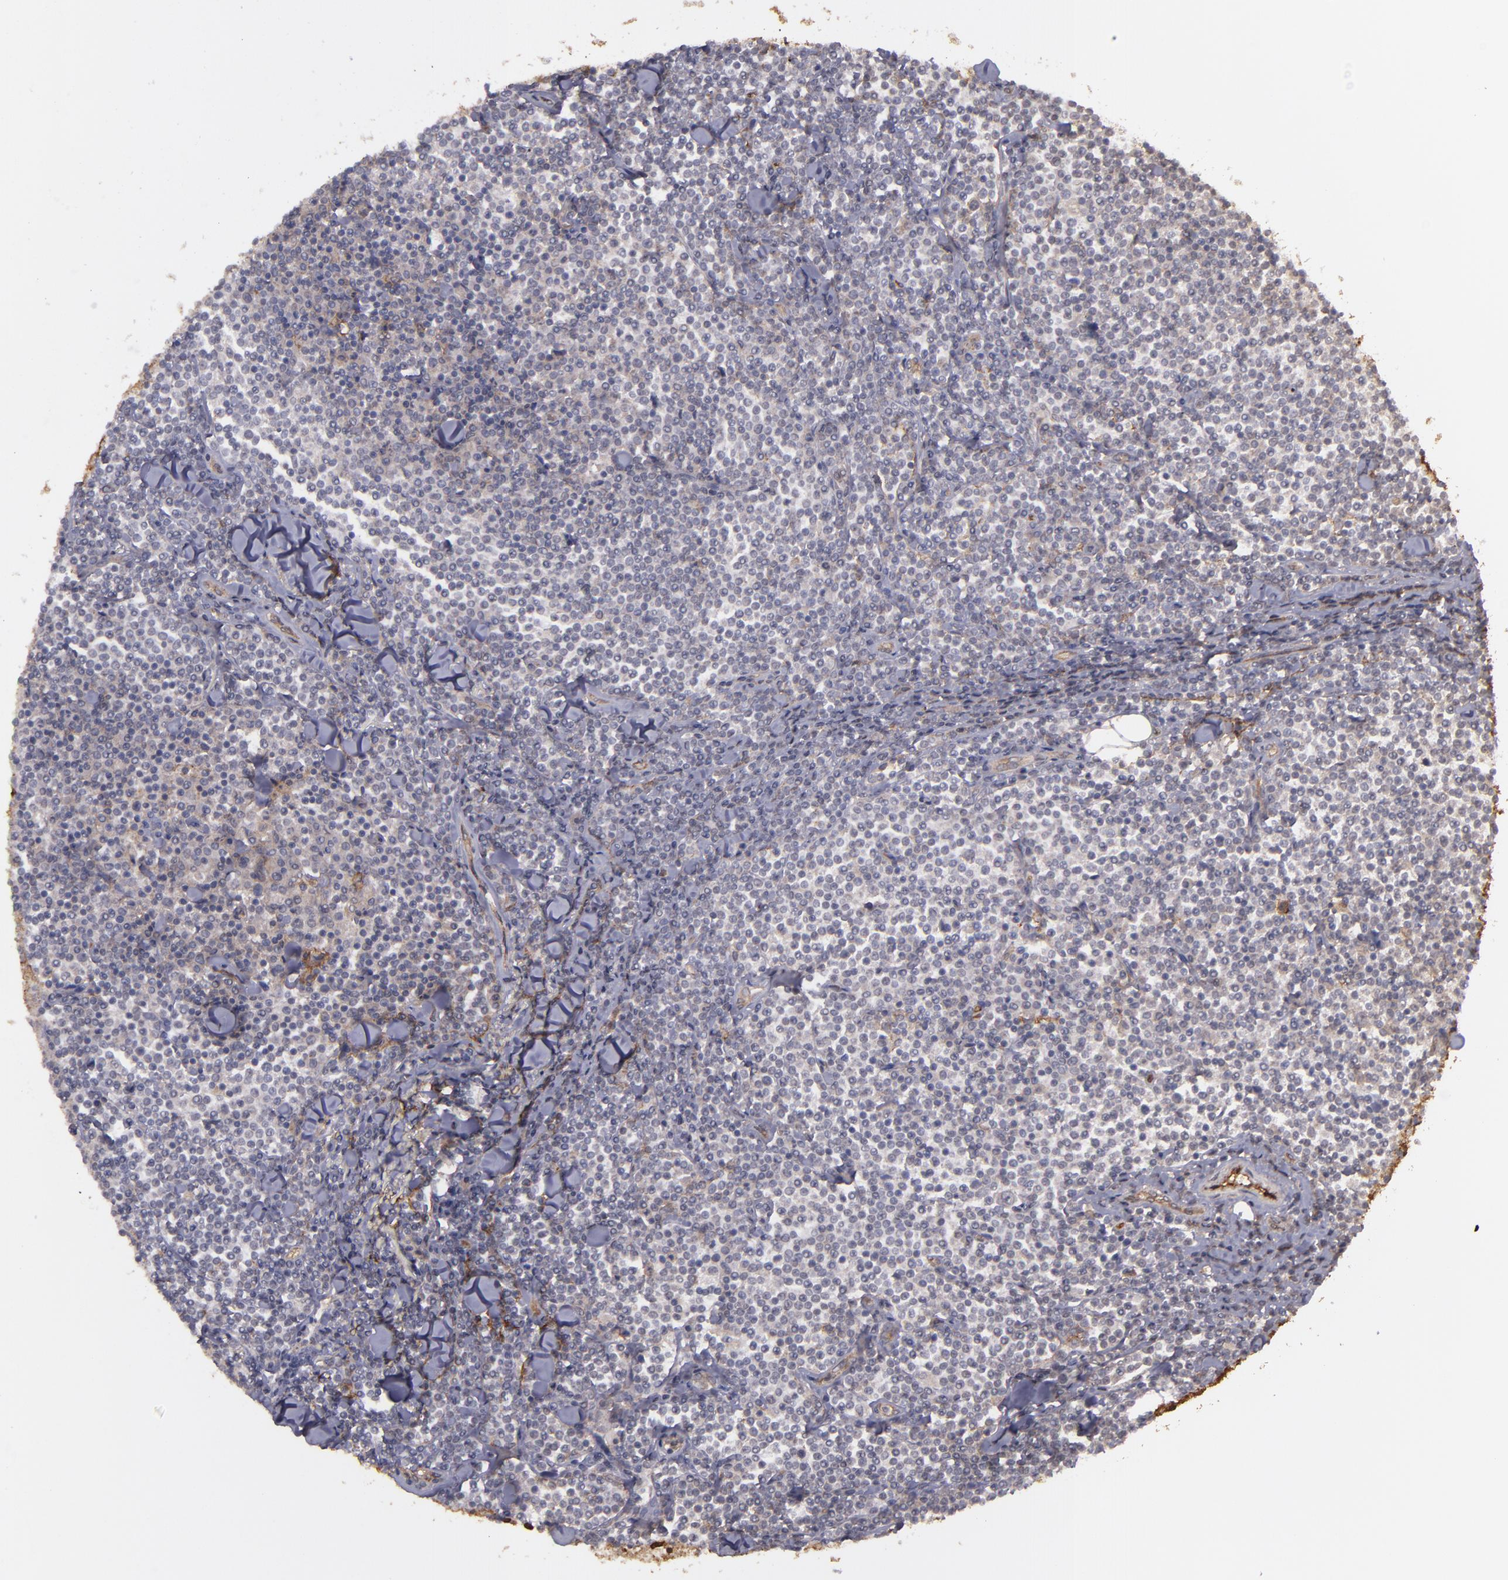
{"staining": {"intensity": "negative", "quantity": "none", "location": "none"}, "tissue": "lymphoma", "cell_type": "Tumor cells", "image_type": "cancer", "snomed": [{"axis": "morphology", "description": "Malignant lymphoma, non-Hodgkin's type, Low grade"}, {"axis": "topography", "description": "Soft tissue"}], "caption": "The image reveals no staining of tumor cells in lymphoma.", "gene": "ACE", "patient": {"sex": "male", "age": 92}}